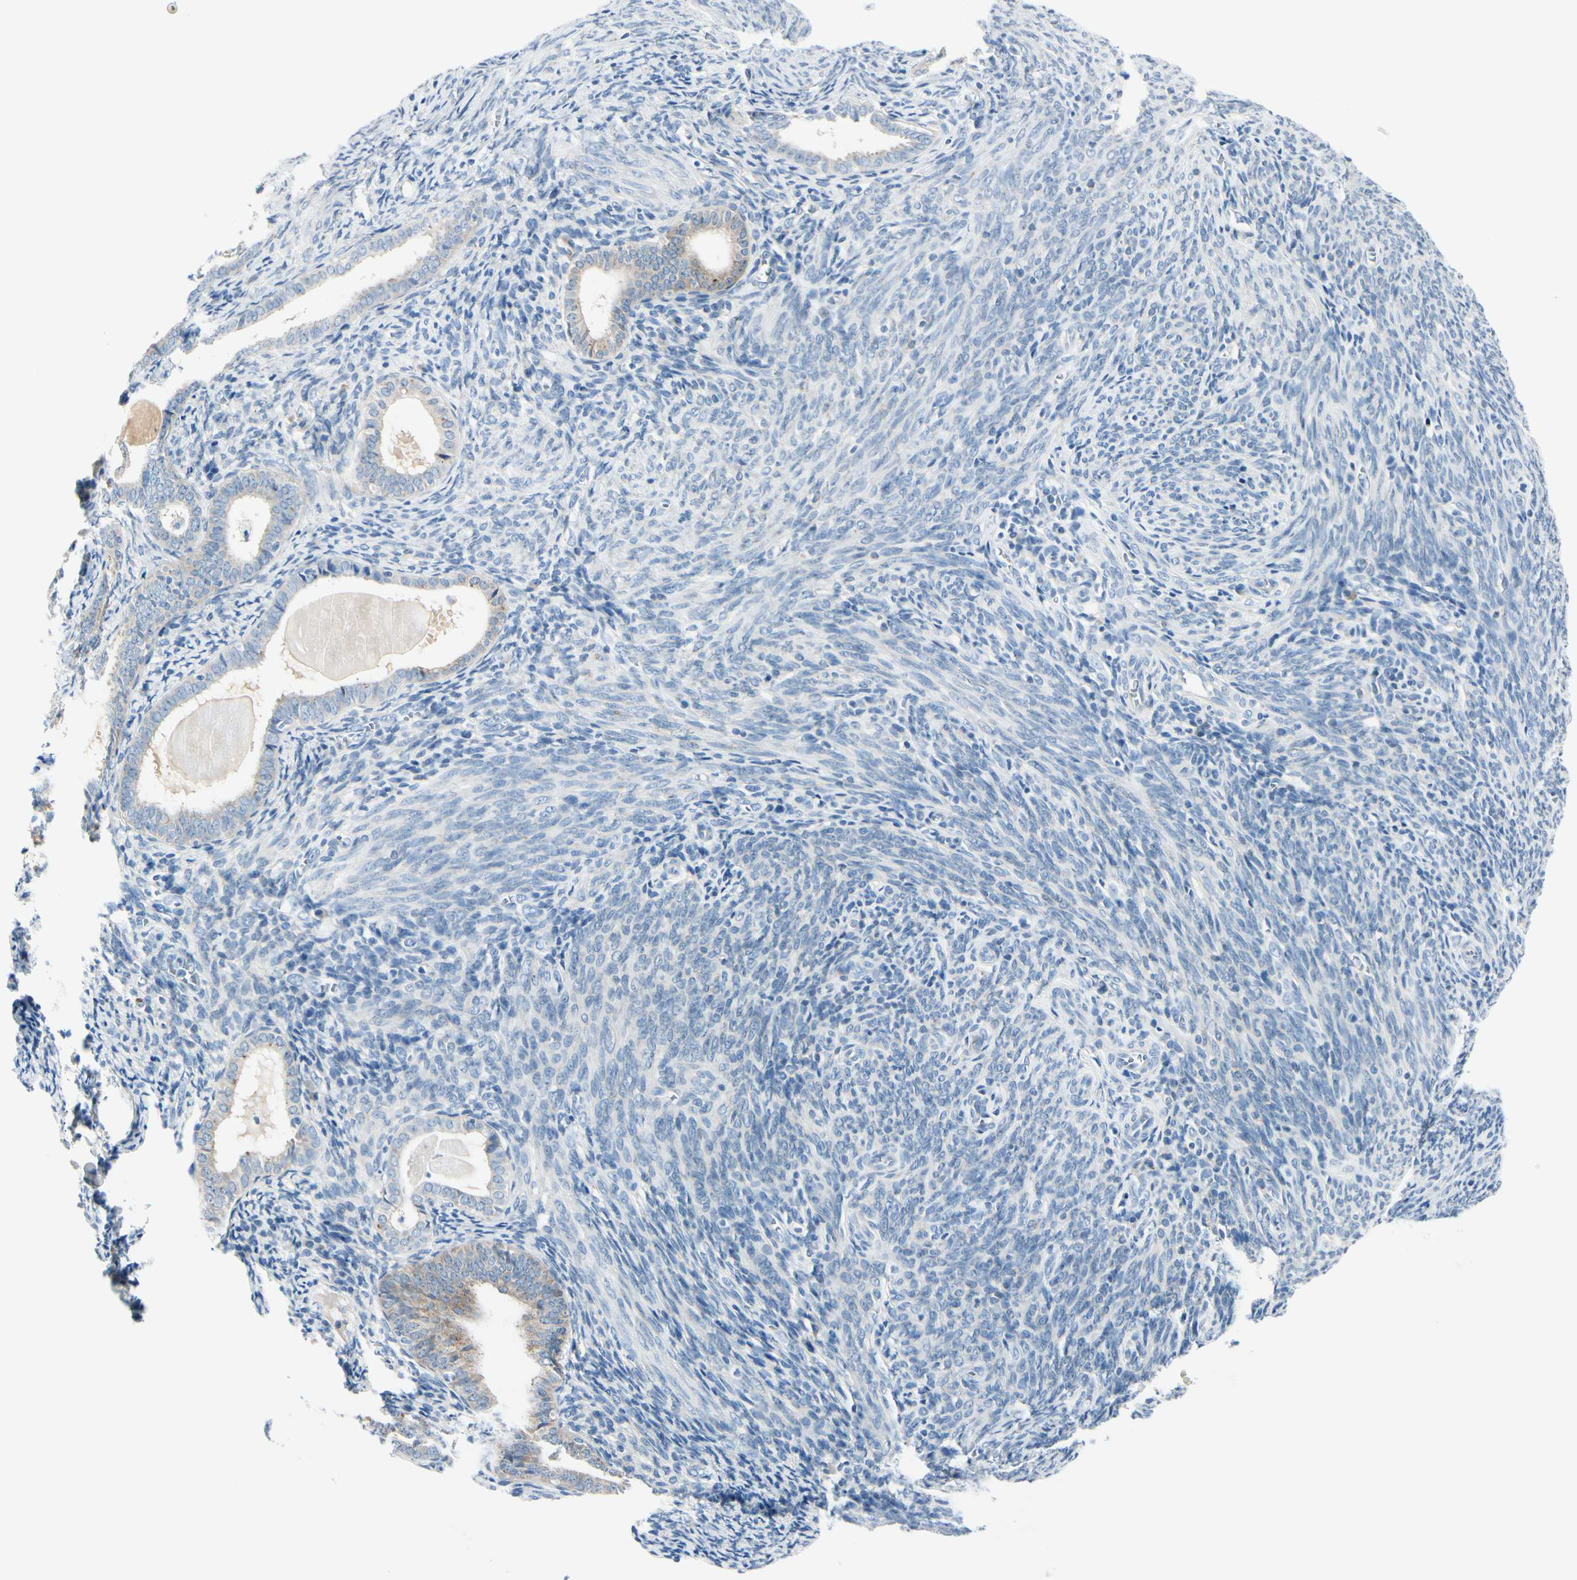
{"staining": {"intensity": "weak", "quantity": "<25%", "location": "cytoplasmic/membranous"}, "tissue": "endometrial cancer", "cell_type": "Tumor cells", "image_type": "cancer", "snomed": [{"axis": "morphology", "description": "Adenocarcinoma, NOS"}, {"axis": "topography", "description": "Uterus"}], "caption": "Immunohistochemical staining of adenocarcinoma (endometrial) reveals no significant positivity in tumor cells. Brightfield microscopy of IHC stained with DAB (3,3'-diaminobenzidine) (brown) and hematoxylin (blue), captured at high magnification.", "gene": "PEBP1", "patient": {"sex": "female", "age": 83}}